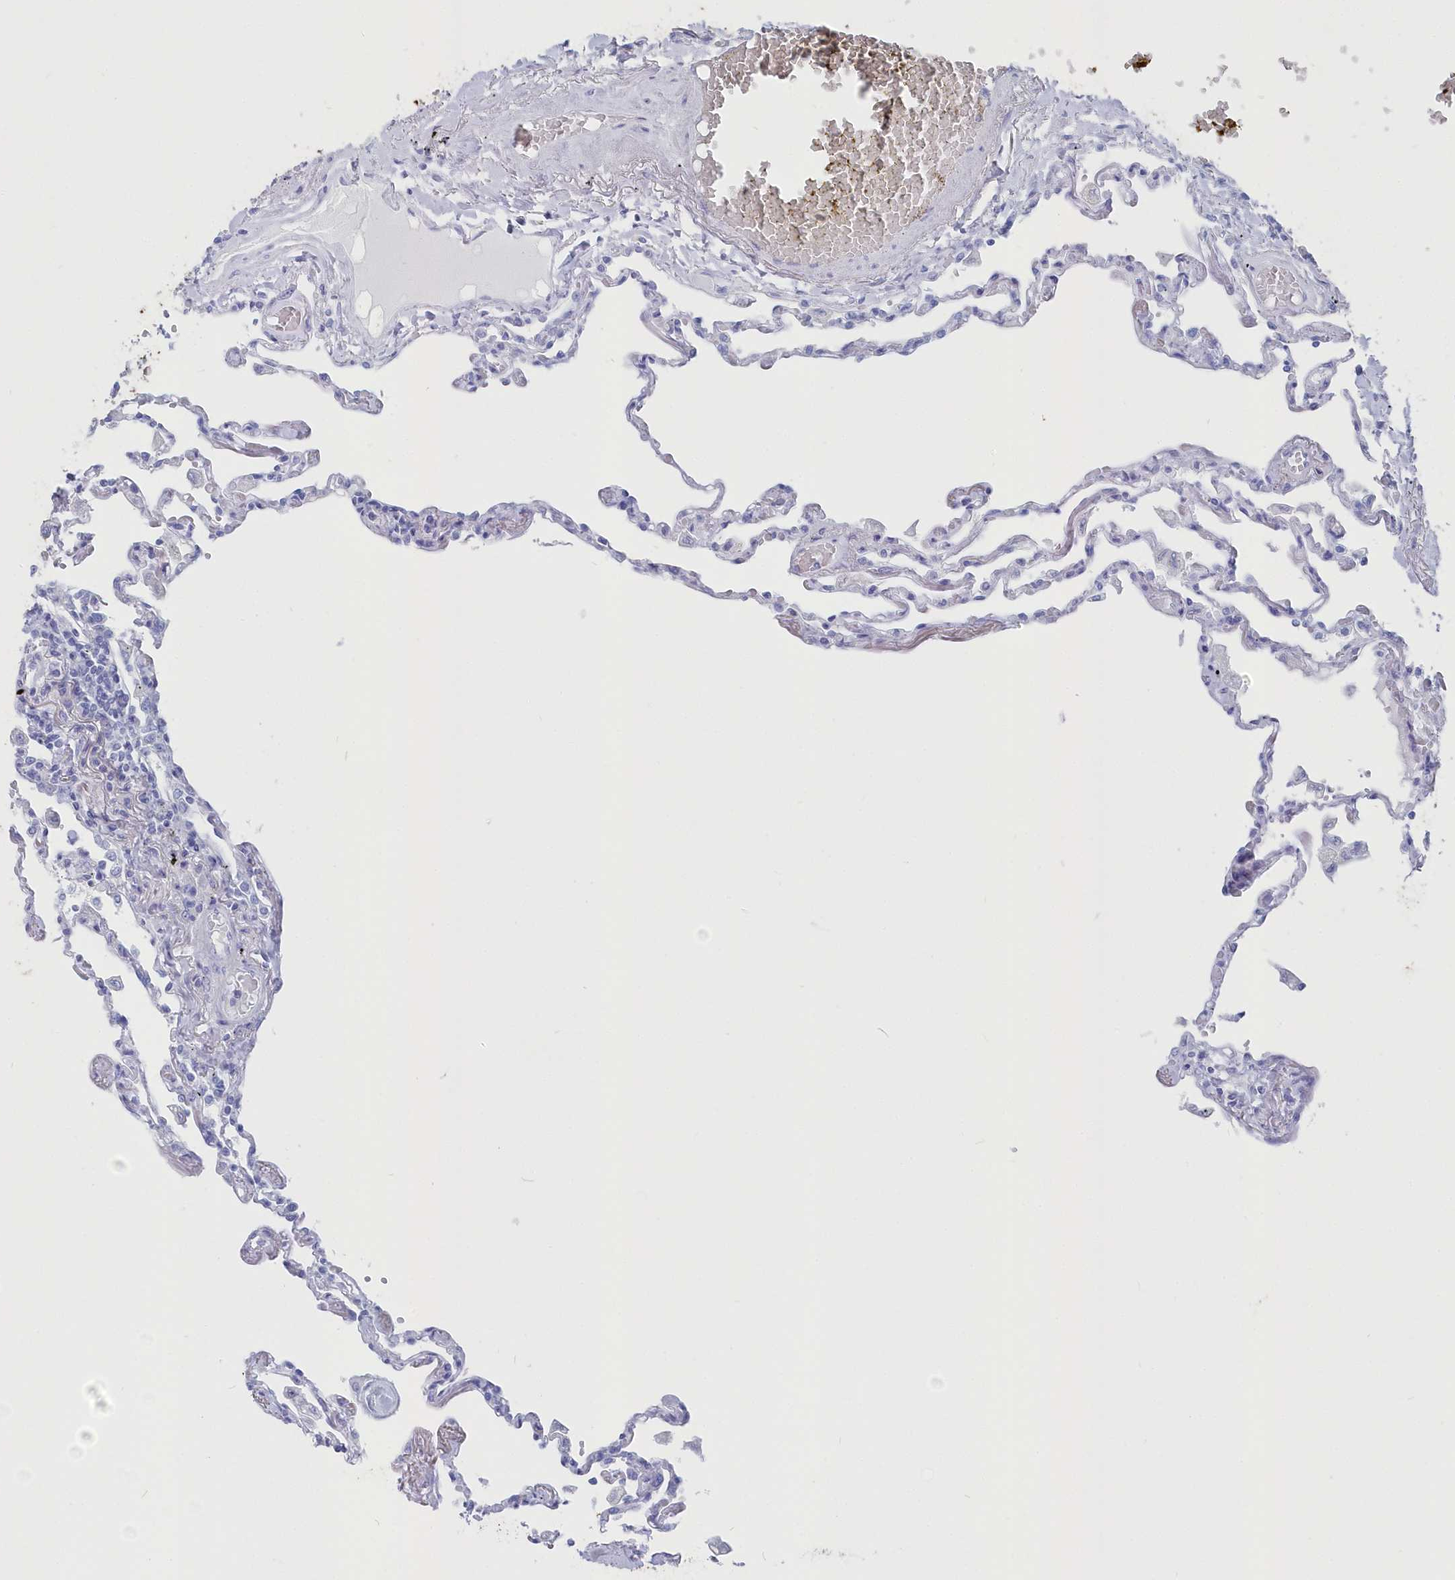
{"staining": {"intensity": "negative", "quantity": "none", "location": "none"}, "tissue": "lung", "cell_type": "Alveolar cells", "image_type": "normal", "snomed": [{"axis": "morphology", "description": "Normal tissue, NOS"}, {"axis": "topography", "description": "Lung"}], "caption": "Immunohistochemical staining of normal human lung exhibits no significant staining in alveolar cells. (DAB (3,3'-diaminobenzidine) immunohistochemistry (IHC) with hematoxylin counter stain).", "gene": "CSNK1G2", "patient": {"sex": "female", "age": 67}}